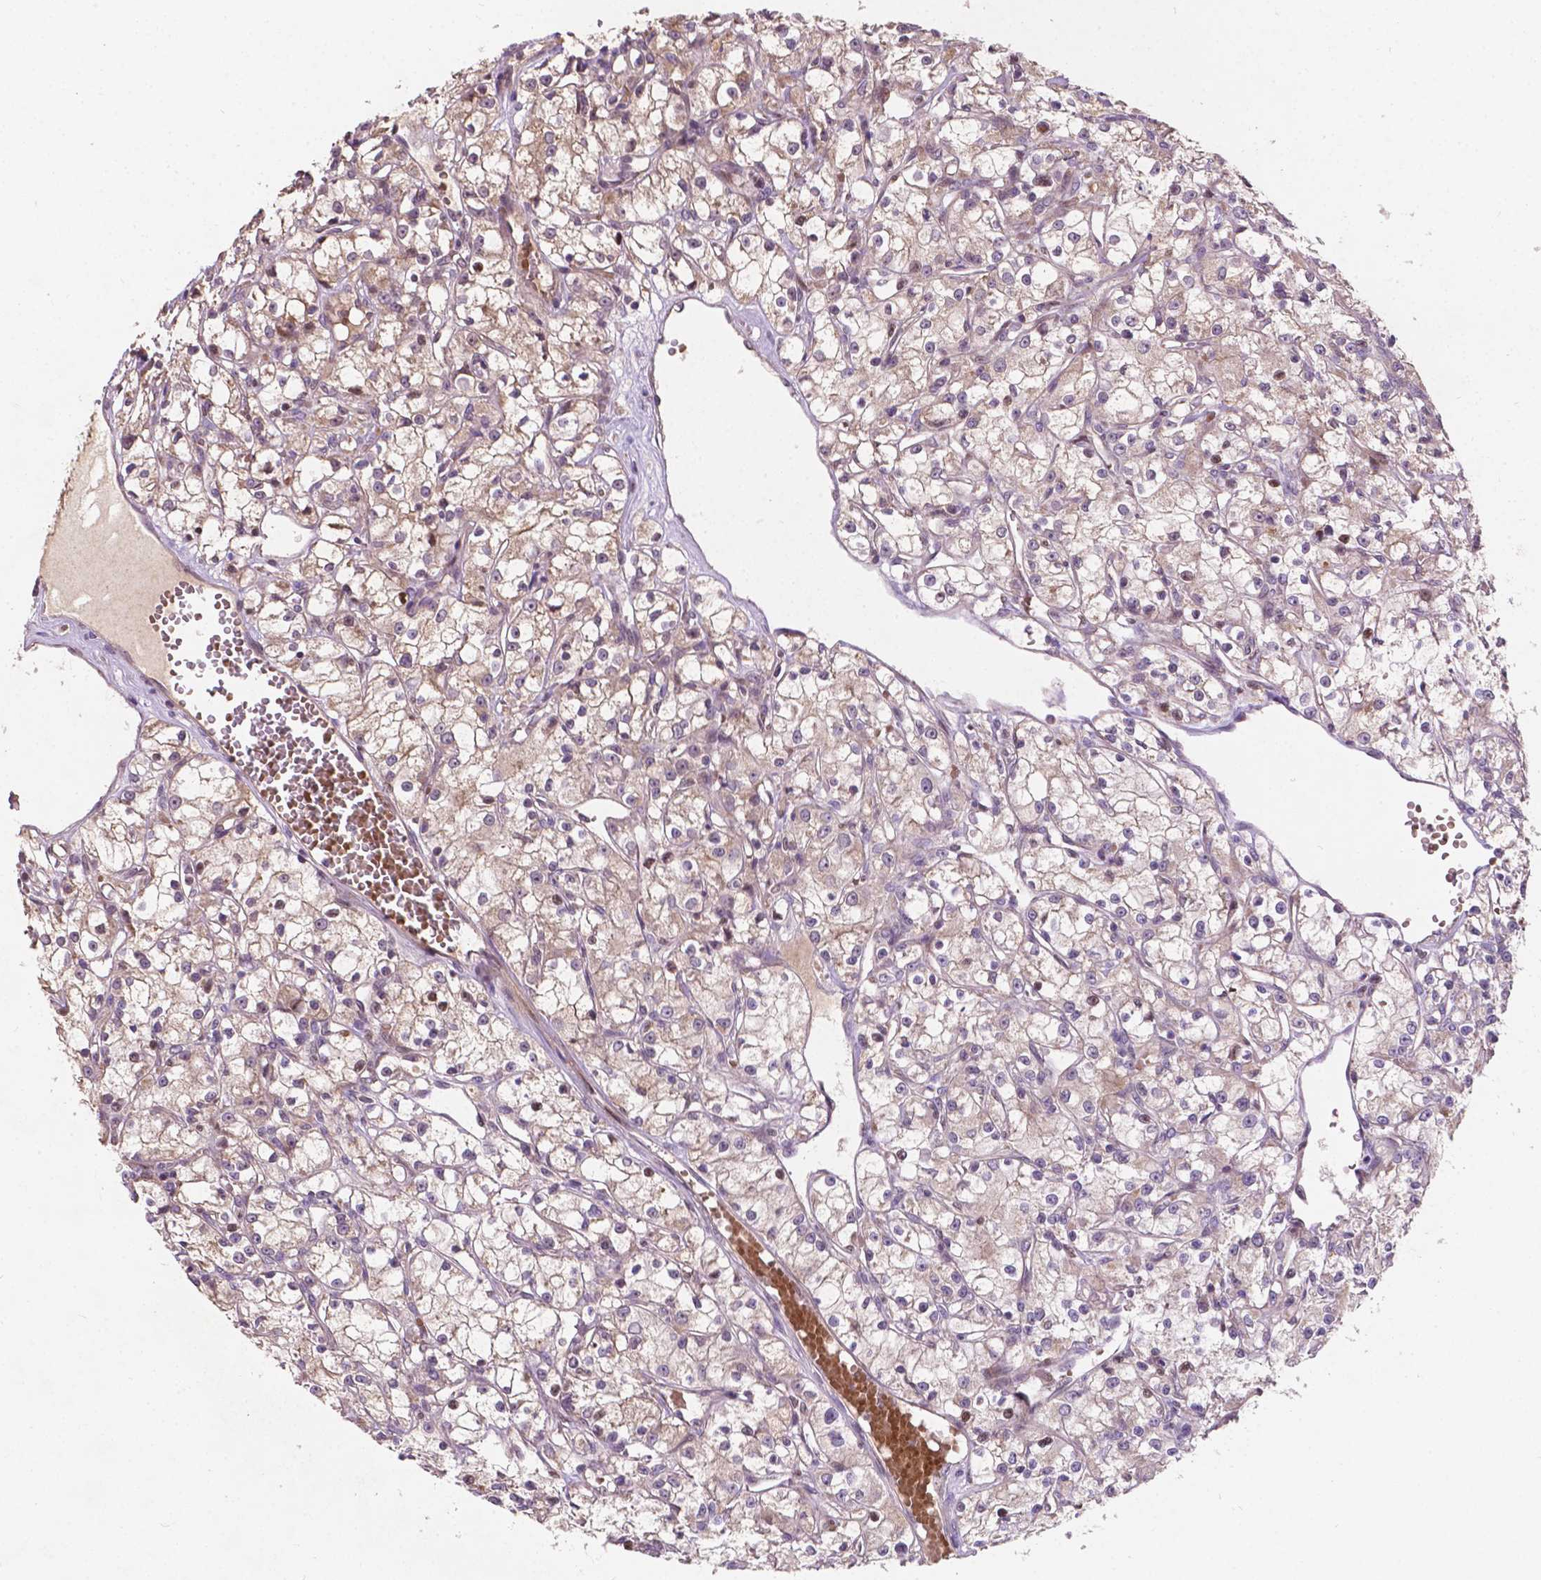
{"staining": {"intensity": "weak", "quantity": ">75%", "location": "cytoplasmic/membranous"}, "tissue": "renal cancer", "cell_type": "Tumor cells", "image_type": "cancer", "snomed": [{"axis": "morphology", "description": "Adenocarcinoma, NOS"}, {"axis": "topography", "description": "Kidney"}], "caption": "Immunohistochemical staining of adenocarcinoma (renal) demonstrates low levels of weak cytoplasmic/membranous expression in approximately >75% of tumor cells.", "gene": "DUSP16", "patient": {"sex": "female", "age": 59}}